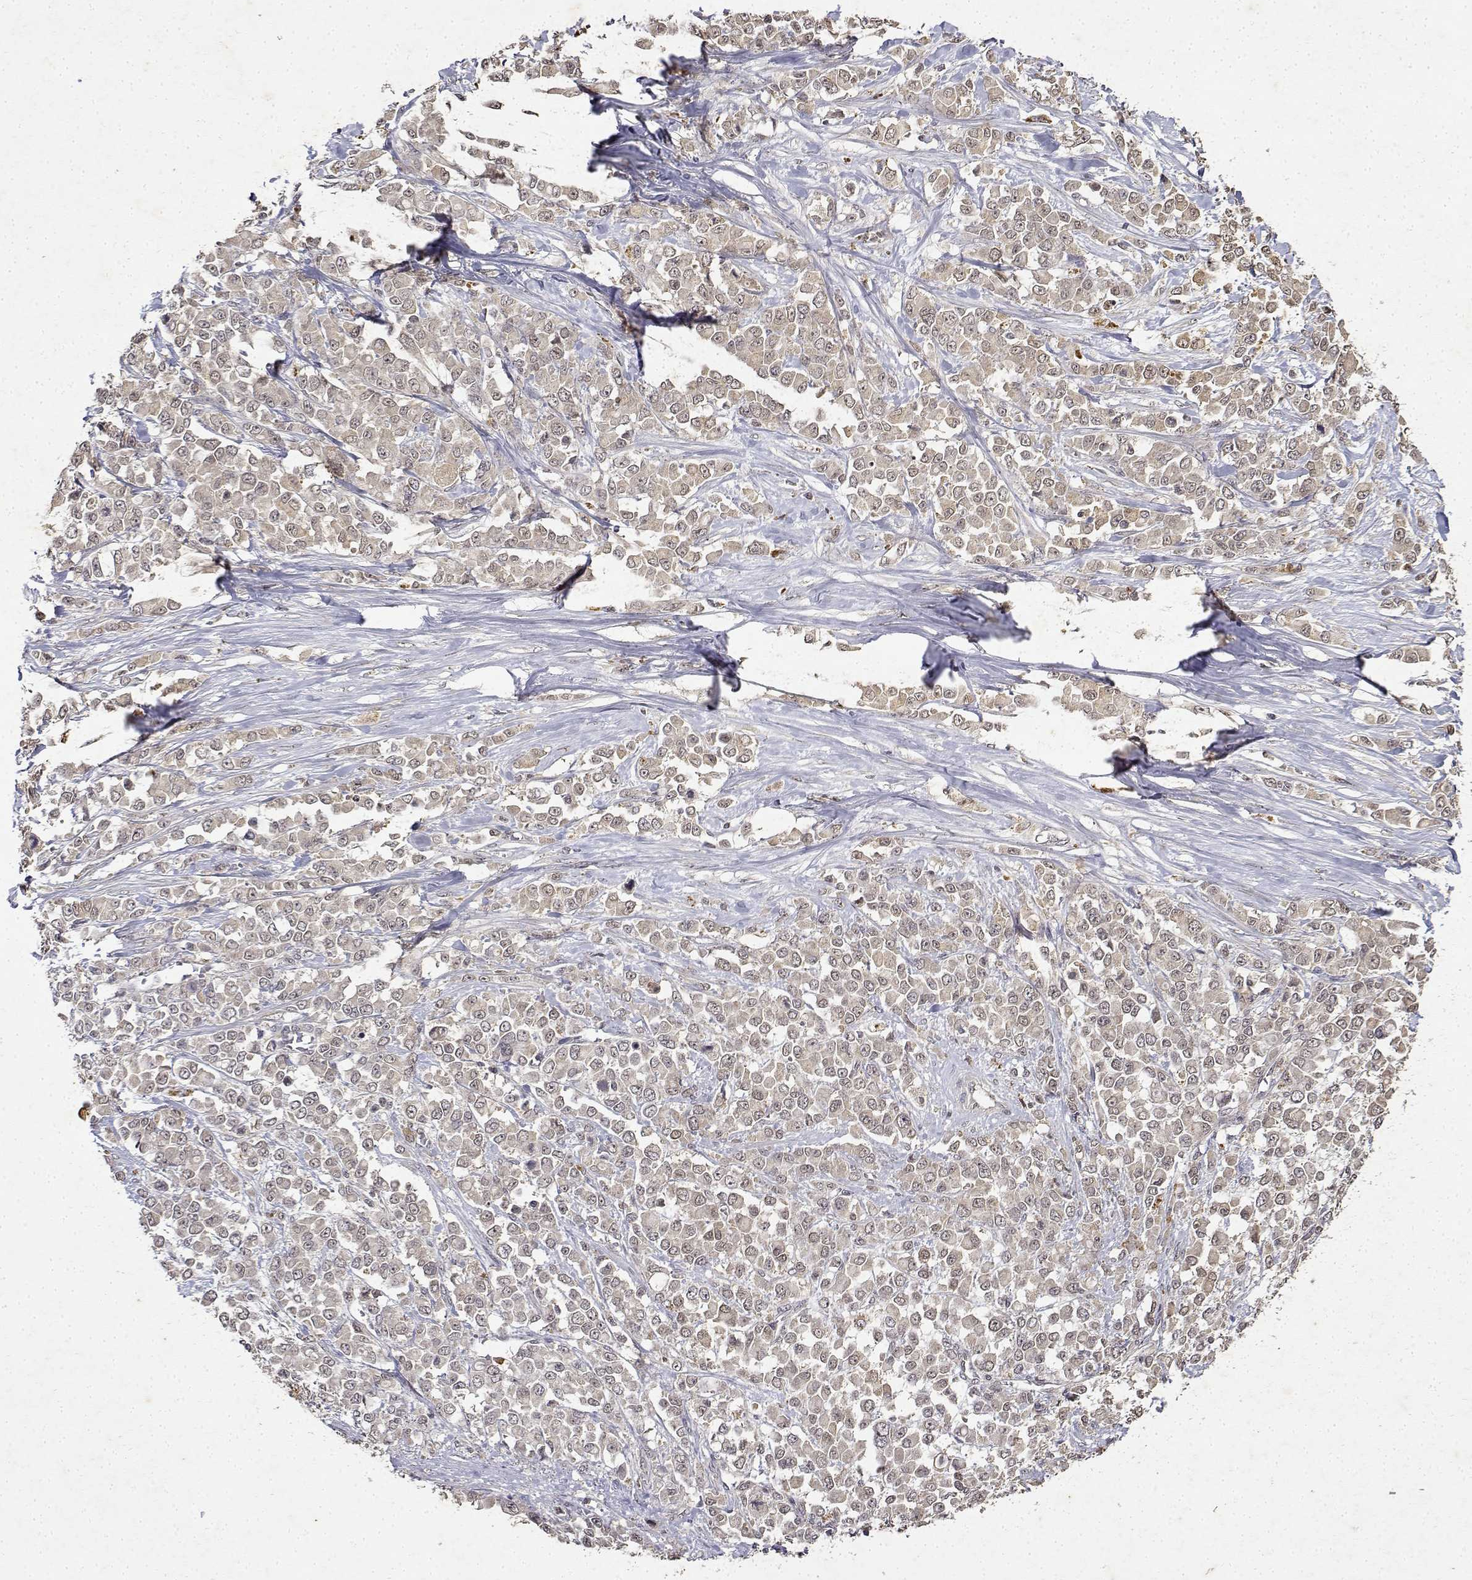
{"staining": {"intensity": "weak", "quantity": ">75%", "location": "cytoplasmic/membranous"}, "tissue": "stomach cancer", "cell_type": "Tumor cells", "image_type": "cancer", "snomed": [{"axis": "morphology", "description": "Adenocarcinoma, NOS"}, {"axis": "topography", "description": "Stomach"}], "caption": "This is an image of IHC staining of stomach cancer, which shows weak positivity in the cytoplasmic/membranous of tumor cells.", "gene": "BDNF", "patient": {"sex": "female", "age": 76}}